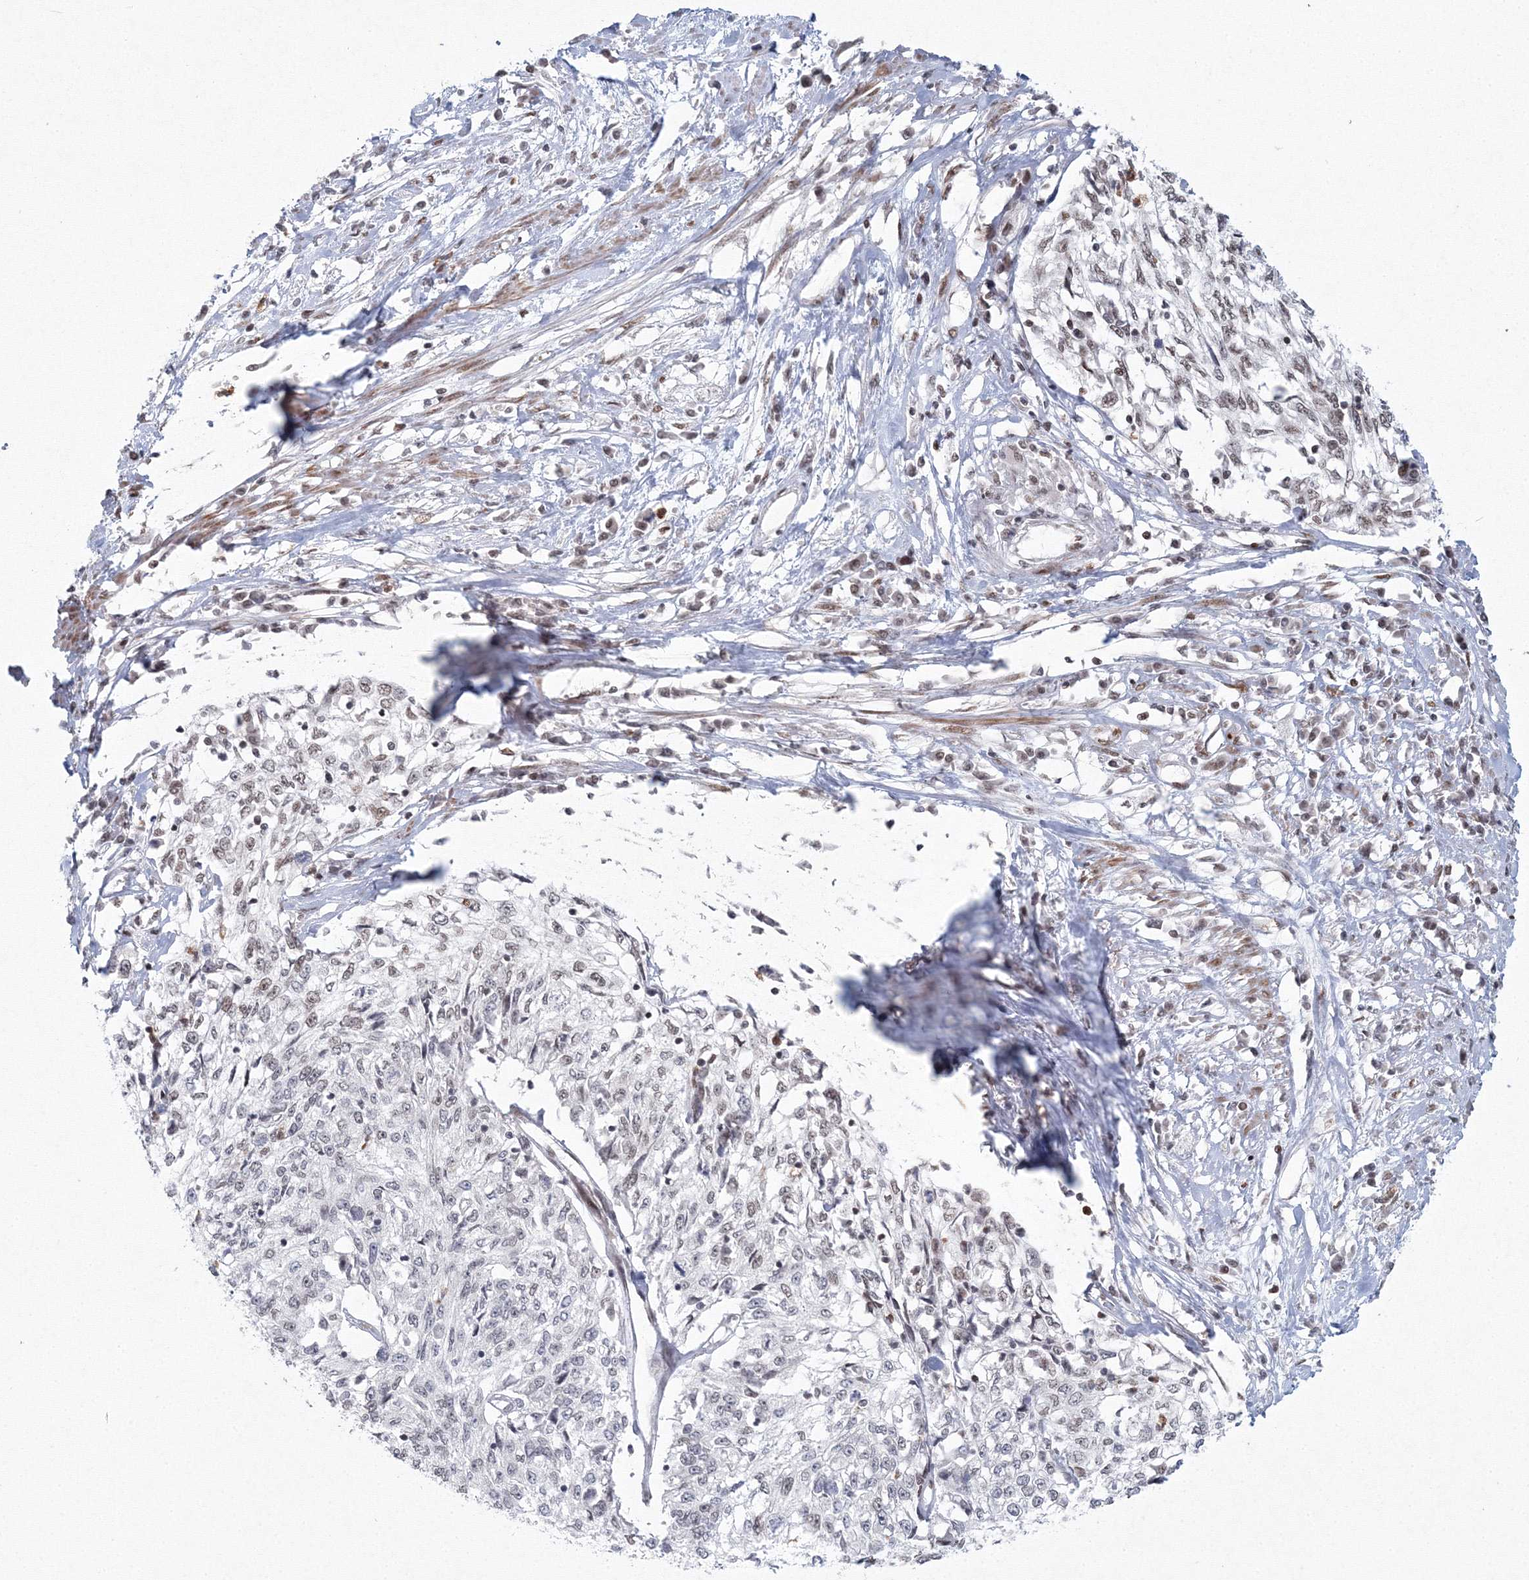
{"staining": {"intensity": "weak", "quantity": "<25%", "location": "nuclear"}, "tissue": "cervical cancer", "cell_type": "Tumor cells", "image_type": "cancer", "snomed": [{"axis": "morphology", "description": "Squamous cell carcinoma, NOS"}, {"axis": "topography", "description": "Cervix"}], "caption": "Cervical cancer (squamous cell carcinoma) was stained to show a protein in brown. There is no significant staining in tumor cells.", "gene": "C3orf33", "patient": {"sex": "female", "age": 57}}